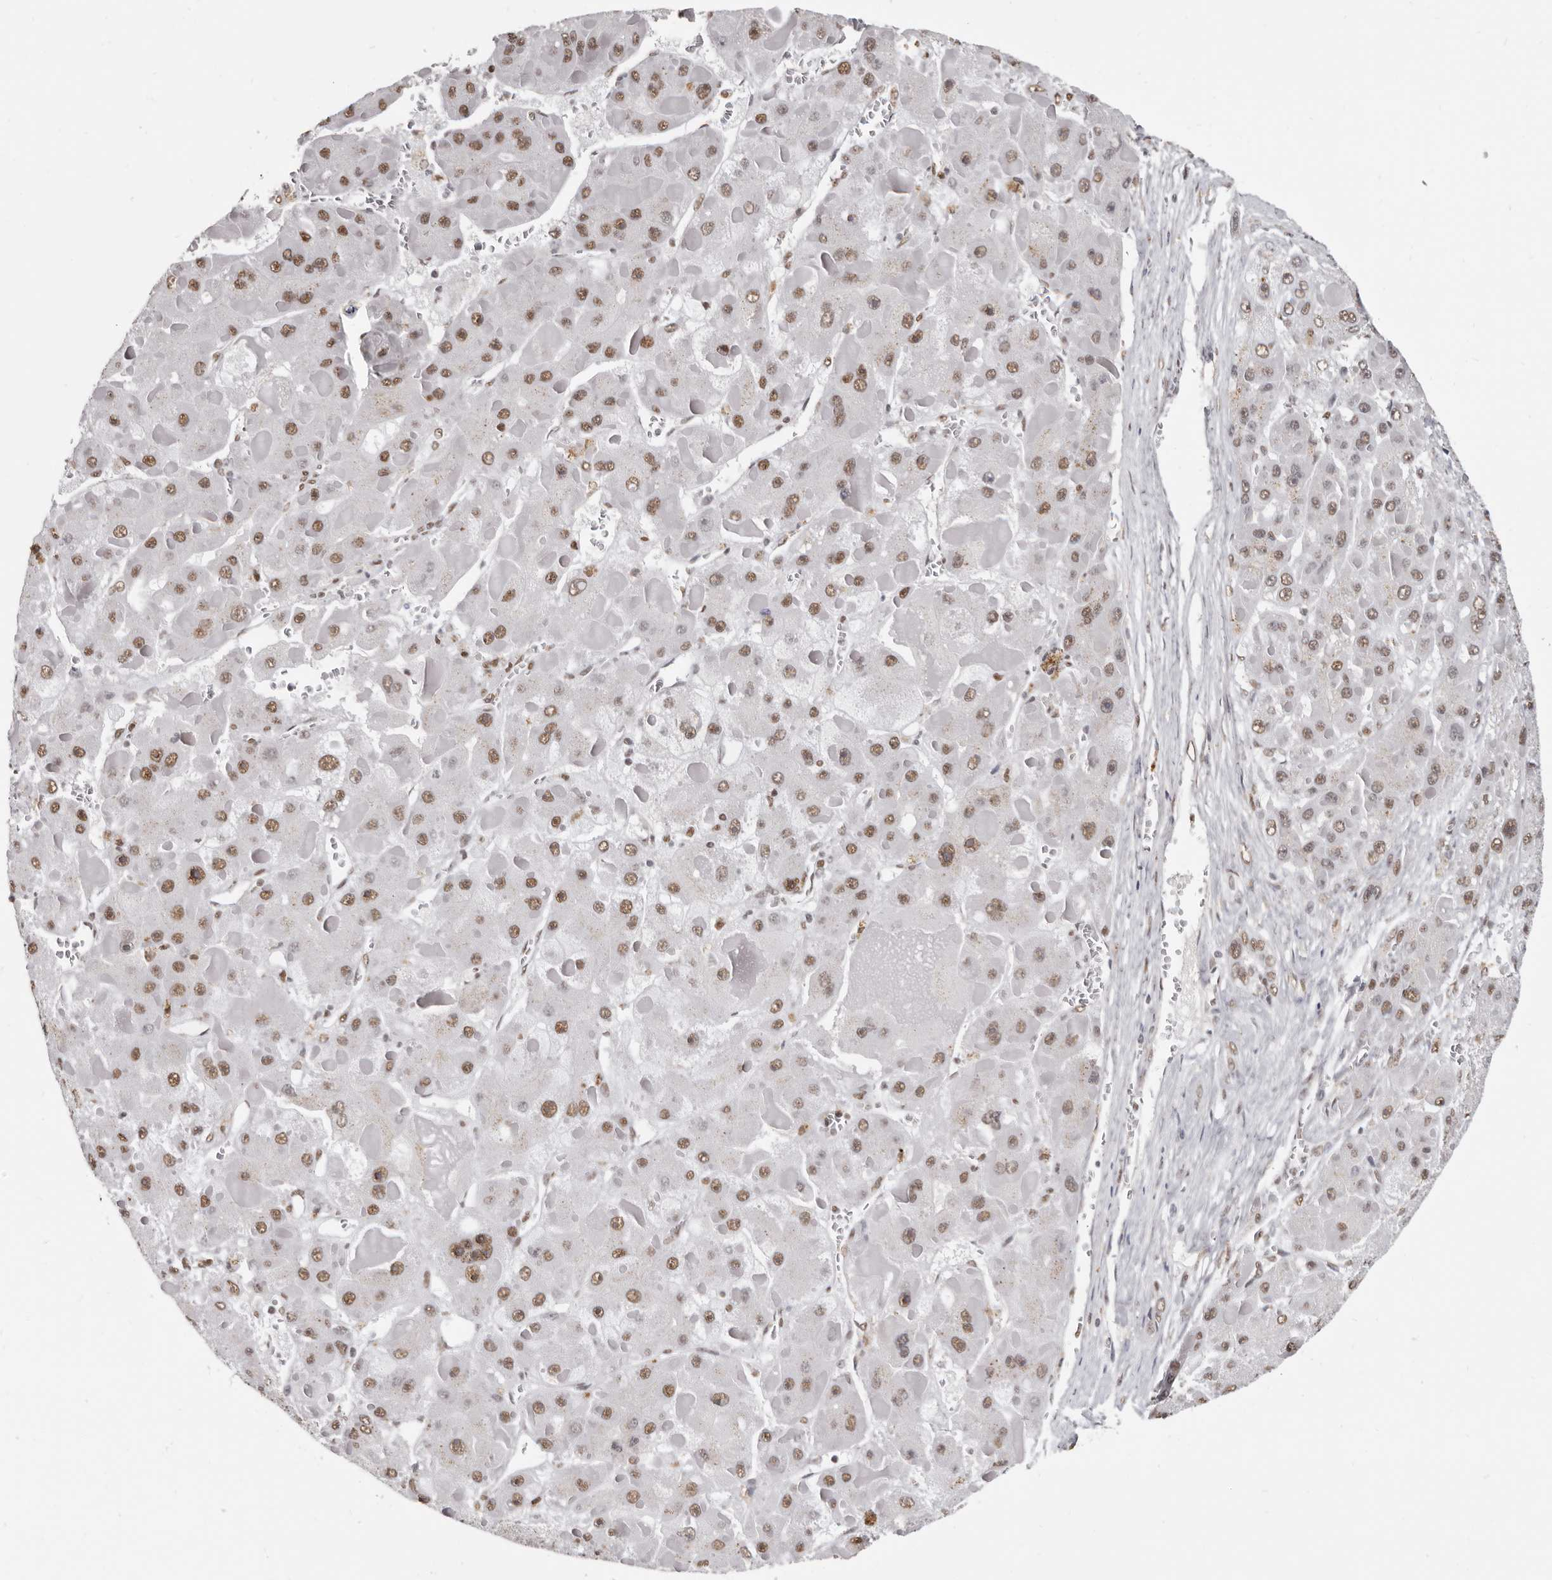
{"staining": {"intensity": "moderate", "quantity": ">75%", "location": "nuclear"}, "tissue": "liver cancer", "cell_type": "Tumor cells", "image_type": "cancer", "snomed": [{"axis": "morphology", "description": "Carcinoma, Hepatocellular, NOS"}, {"axis": "topography", "description": "Liver"}], "caption": "Moderate nuclear staining for a protein is seen in approximately >75% of tumor cells of hepatocellular carcinoma (liver) using IHC.", "gene": "SCAF4", "patient": {"sex": "female", "age": 73}}